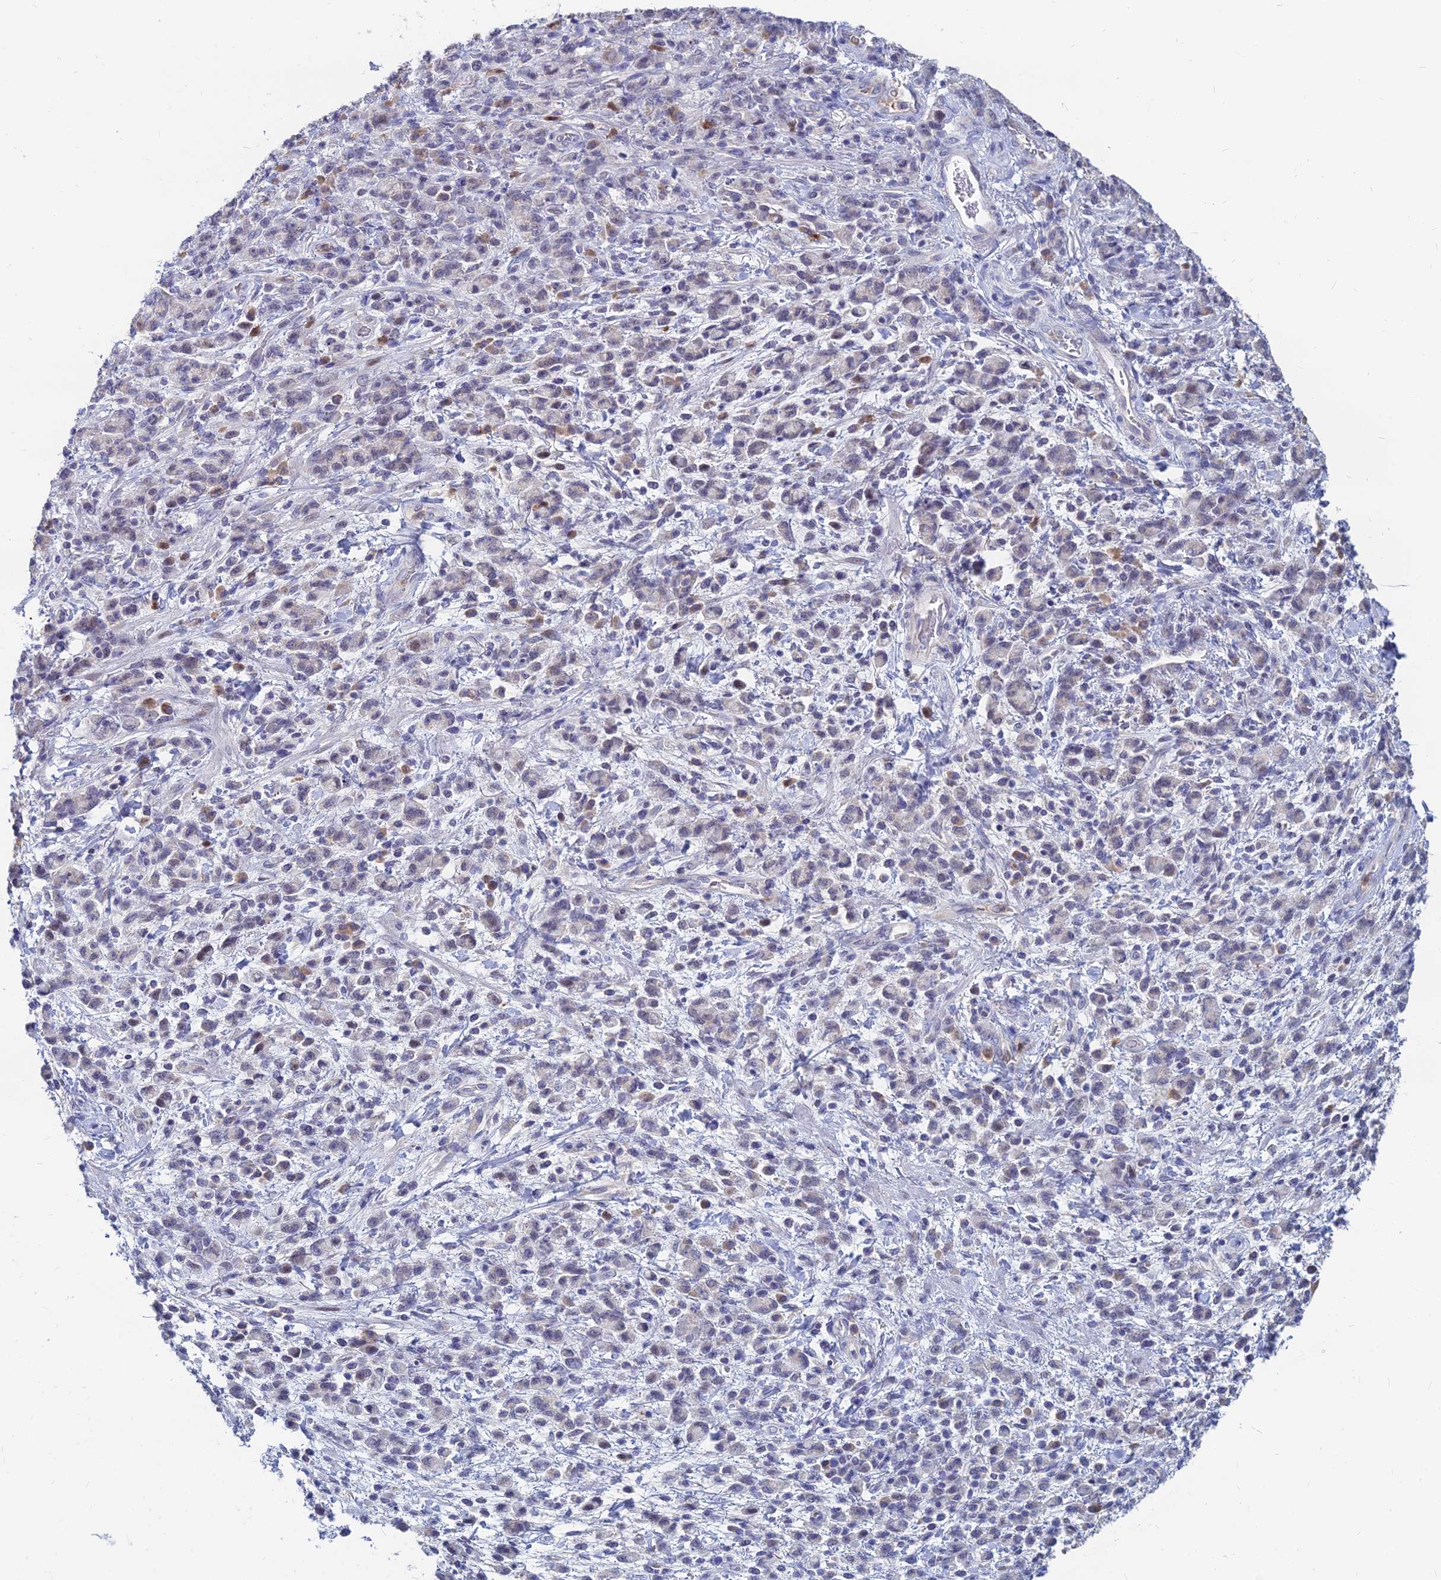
{"staining": {"intensity": "negative", "quantity": "none", "location": "none"}, "tissue": "stomach cancer", "cell_type": "Tumor cells", "image_type": "cancer", "snomed": [{"axis": "morphology", "description": "Adenocarcinoma, NOS"}, {"axis": "topography", "description": "Stomach"}], "caption": "High power microscopy histopathology image of an immunohistochemistry image of stomach adenocarcinoma, revealing no significant staining in tumor cells.", "gene": "GOLGA6D", "patient": {"sex": "male", "age": 77}}